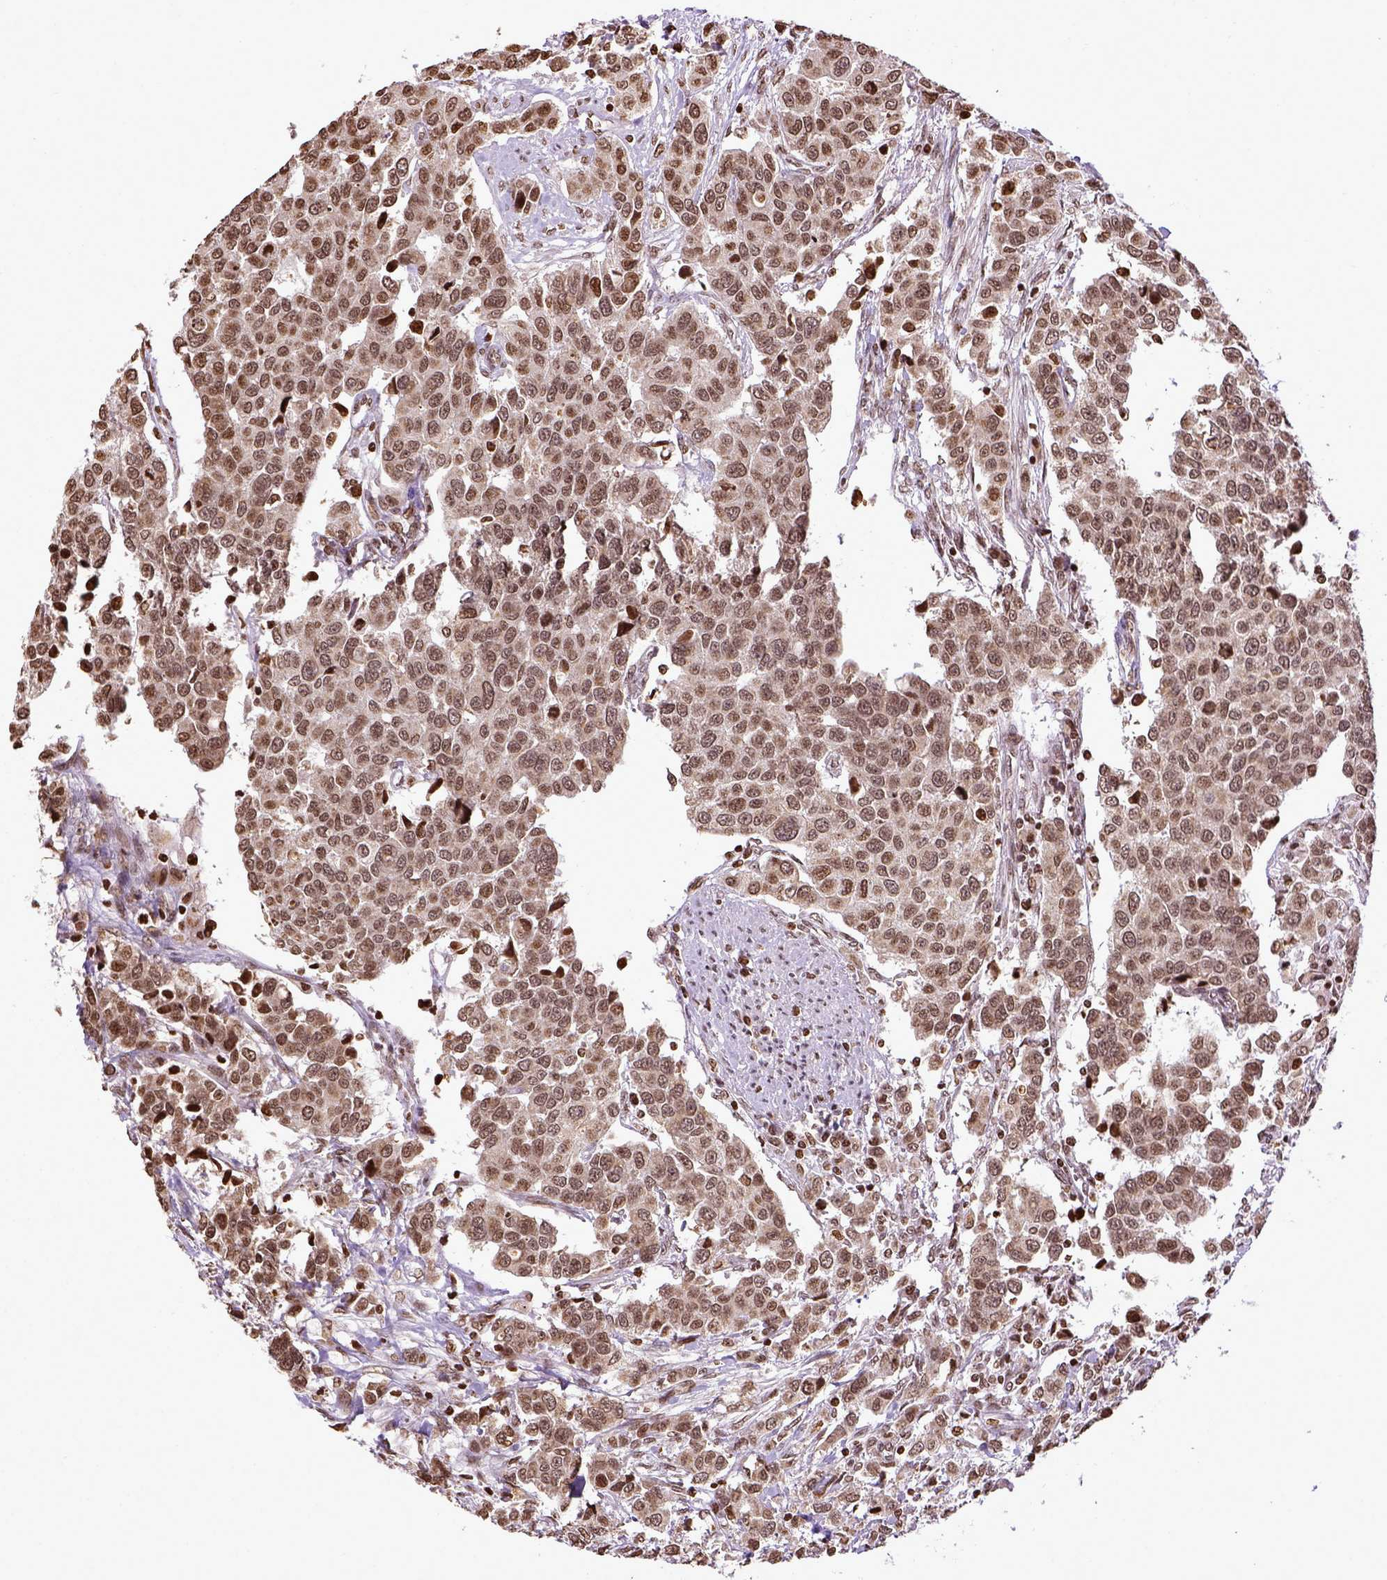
{"staining": {"intensity": "moderate", "quantity": ">75%", "location": "nuclear"}, "tissue": "urothelial cancer", "cell_type": "Tumor cells", "image_type": "cancer", "snomed": [{"axis": "morphology", "description": "Urothelial carcinoma, High grade"}, {"axis": "topography", "description": "Urinary bladder"}], "caption": "Immunohistochemistry (IHC) histopathology image of neoplastic tissue: human urothelial carcinoma (high-grade) stained using immunohistochemistry demonstrates medium levels of moderate protein expression localized specifically in the nuclear of tumor cells, appearing as a nuclear brown color.", "gene": "ZNF75D", "patient": {"sex": "female", "age": 58}}